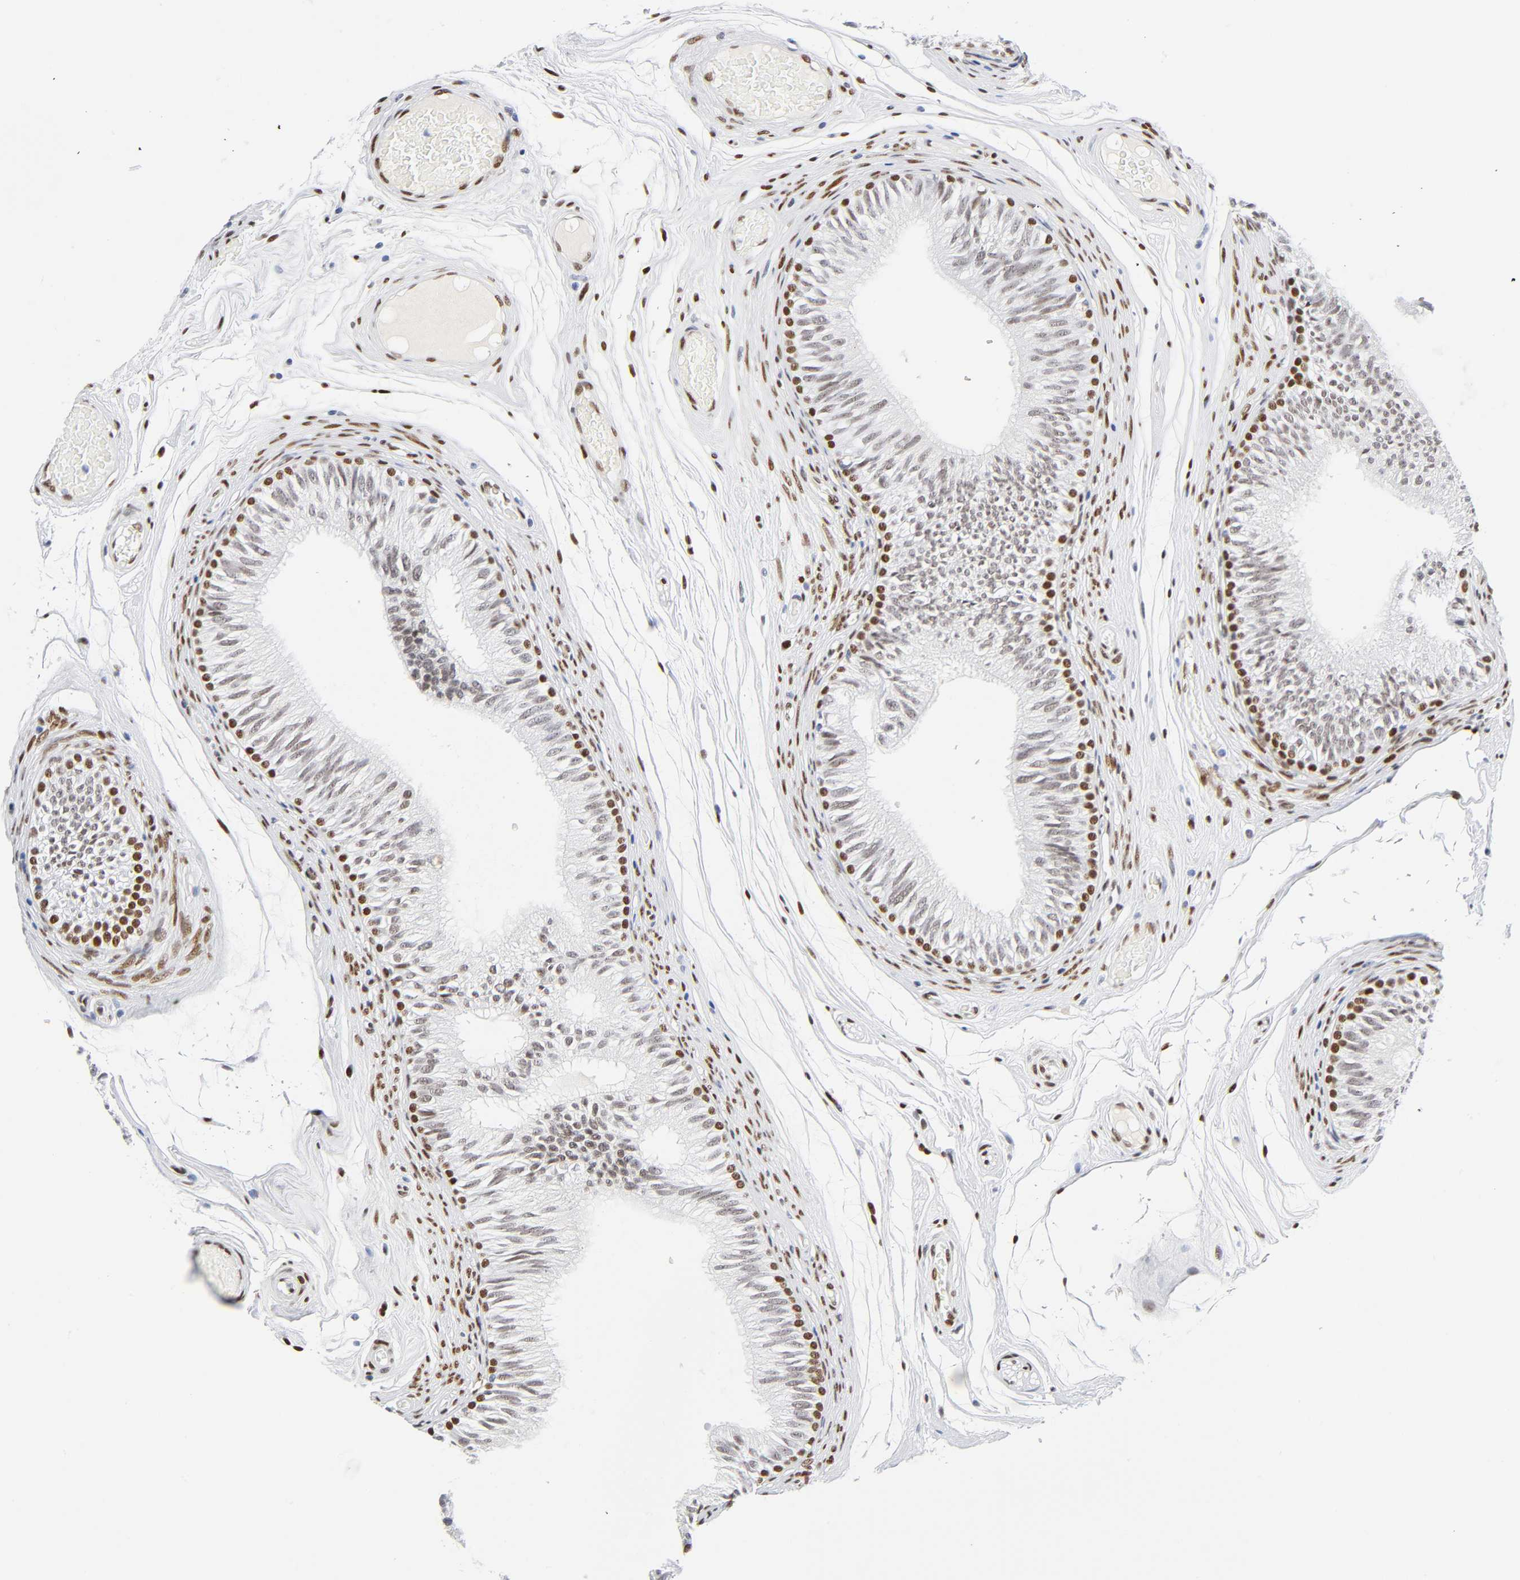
{"staining": {"intensity": "moderate", "quantity": "25%-75%", "location": "nuclear"}, "tissue": "epididymis", "cell_type": "Glandular cells", "image_type": "normal", "snomed": [{"axis": "morphology", "description": "Normal tissue, NOS"}, {"axis": "topography", "description": "Testis"}, {"axis": "topography", "description": "Epididymis"}], "caption": "Epididymis was stained to show a protein in brown. There is medium levels of moderate nuclear staining in approximately 25%-75% of glandular cells.", "gene": "NFIC", "patient": {"sex": "male", "age": 36}}